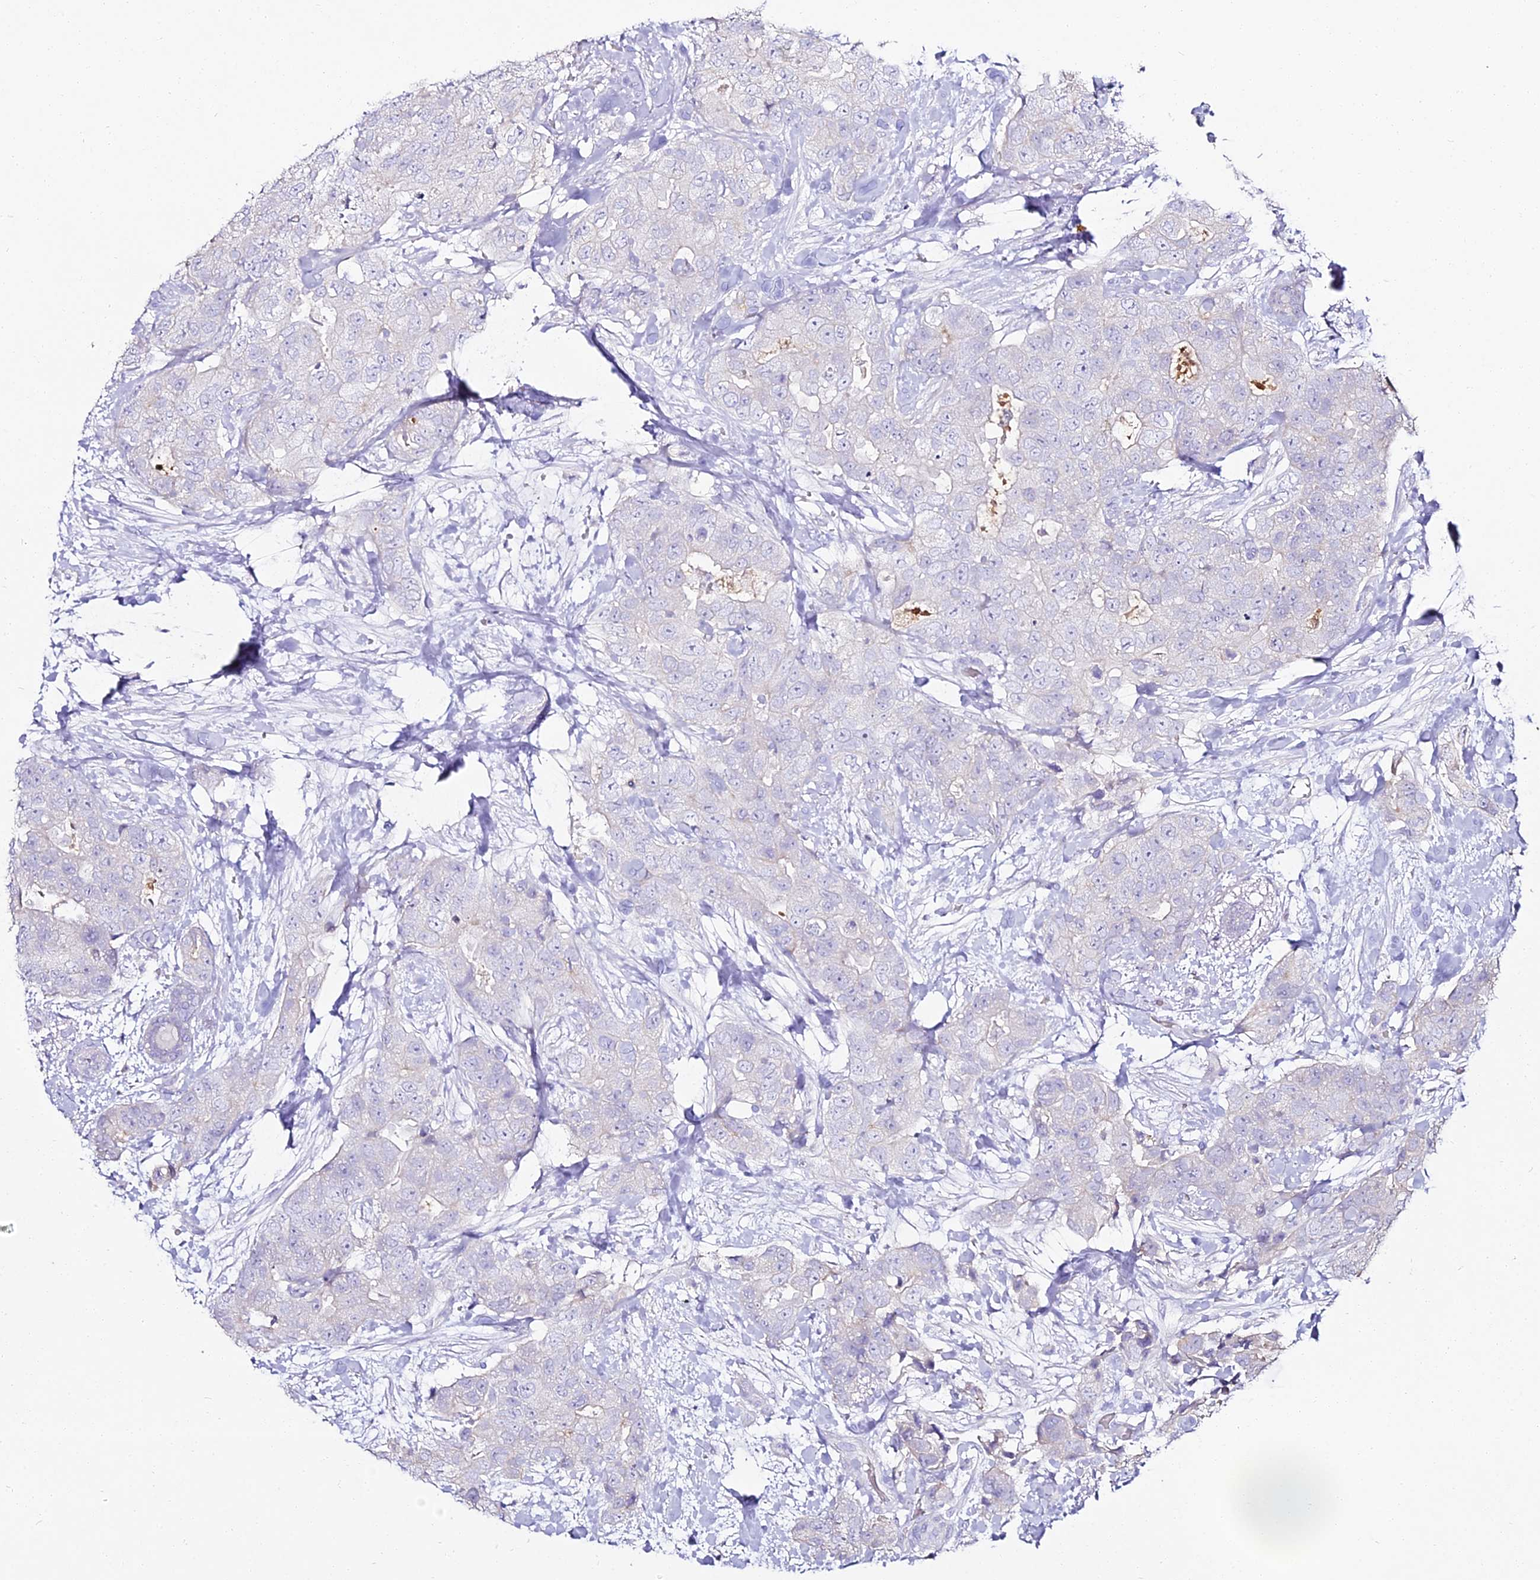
{"staining": {"intensity": "negative", "quantity": "none", "location": "none"}, "tissue": "breast cancer", "cell_type": "Tumor cells", "image_type": "cancer", "snomed": [{"axis": "morphology", "description": "Duct carcinoma"}, {"axis": "topography", "description": "Breast"}], "caption": "Breast invasive ductal carcinoma was stained to show a protein in brown. There is no significant positivity in tumor cells.", "gene": "ALPG", "patient": {"sex": "female", "age": 62}}